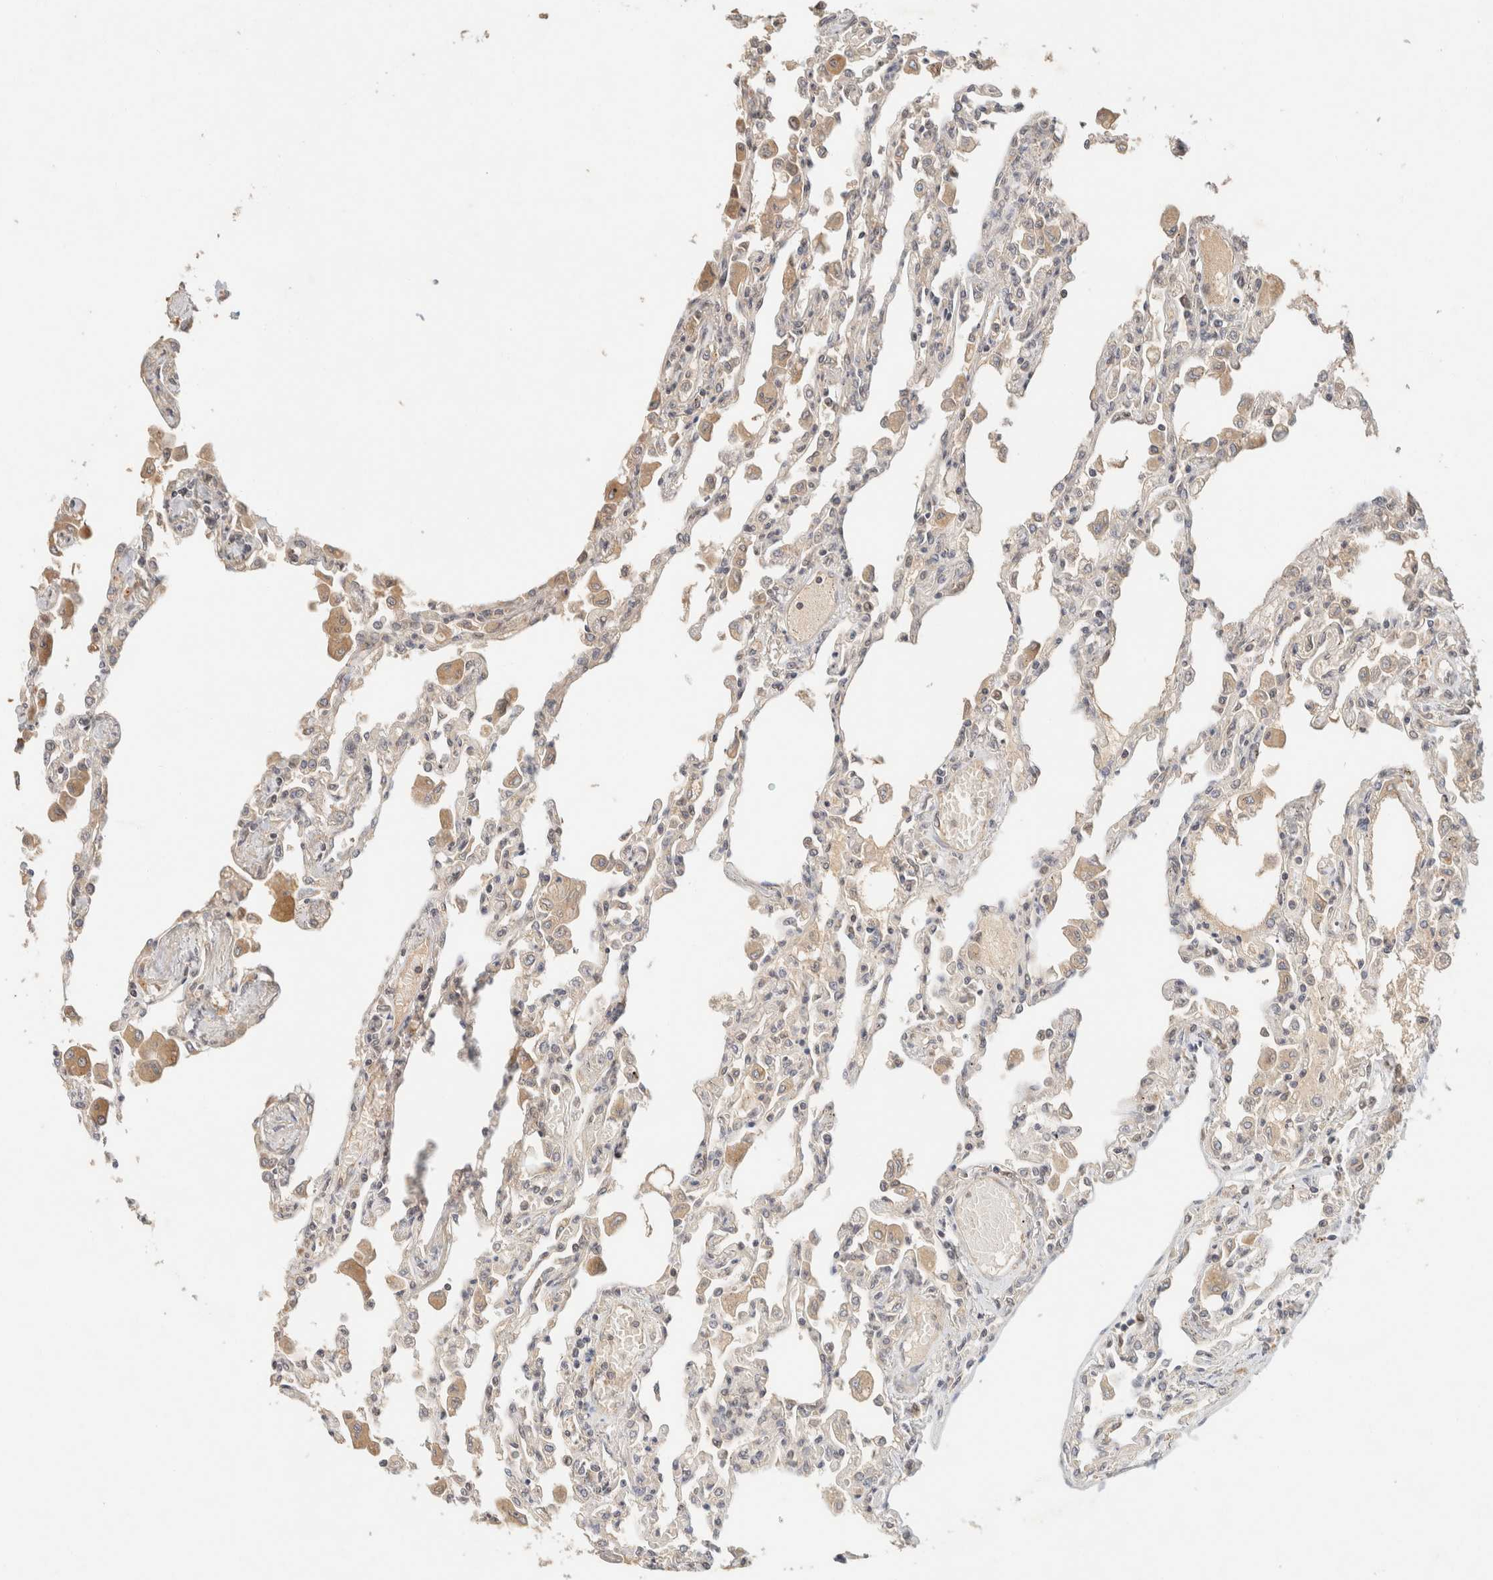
{"staining": {"intensity": "weak", "quantity": "<25%", "location": "cytoplasmic/membranous"}, "tissue": "lung", "cell_type": "Alveolar cells", "image_type": "normal", "snomed": [{"axis": "morphology", "description": "Normal tissue, NOS"}, {"axis": "topography", "description": "Bronchus"}, {"axis": "topography", "description": "Lung"}], "caption": "Immunohistochemistry (IHC) of normal lung displays no positivity in alveolar cells. (DAB immunohistochemistry visualized using brightfield microscopy, high magnification).", "gene": "TACC1", "patient": {"sex": "female", "age": 49}}